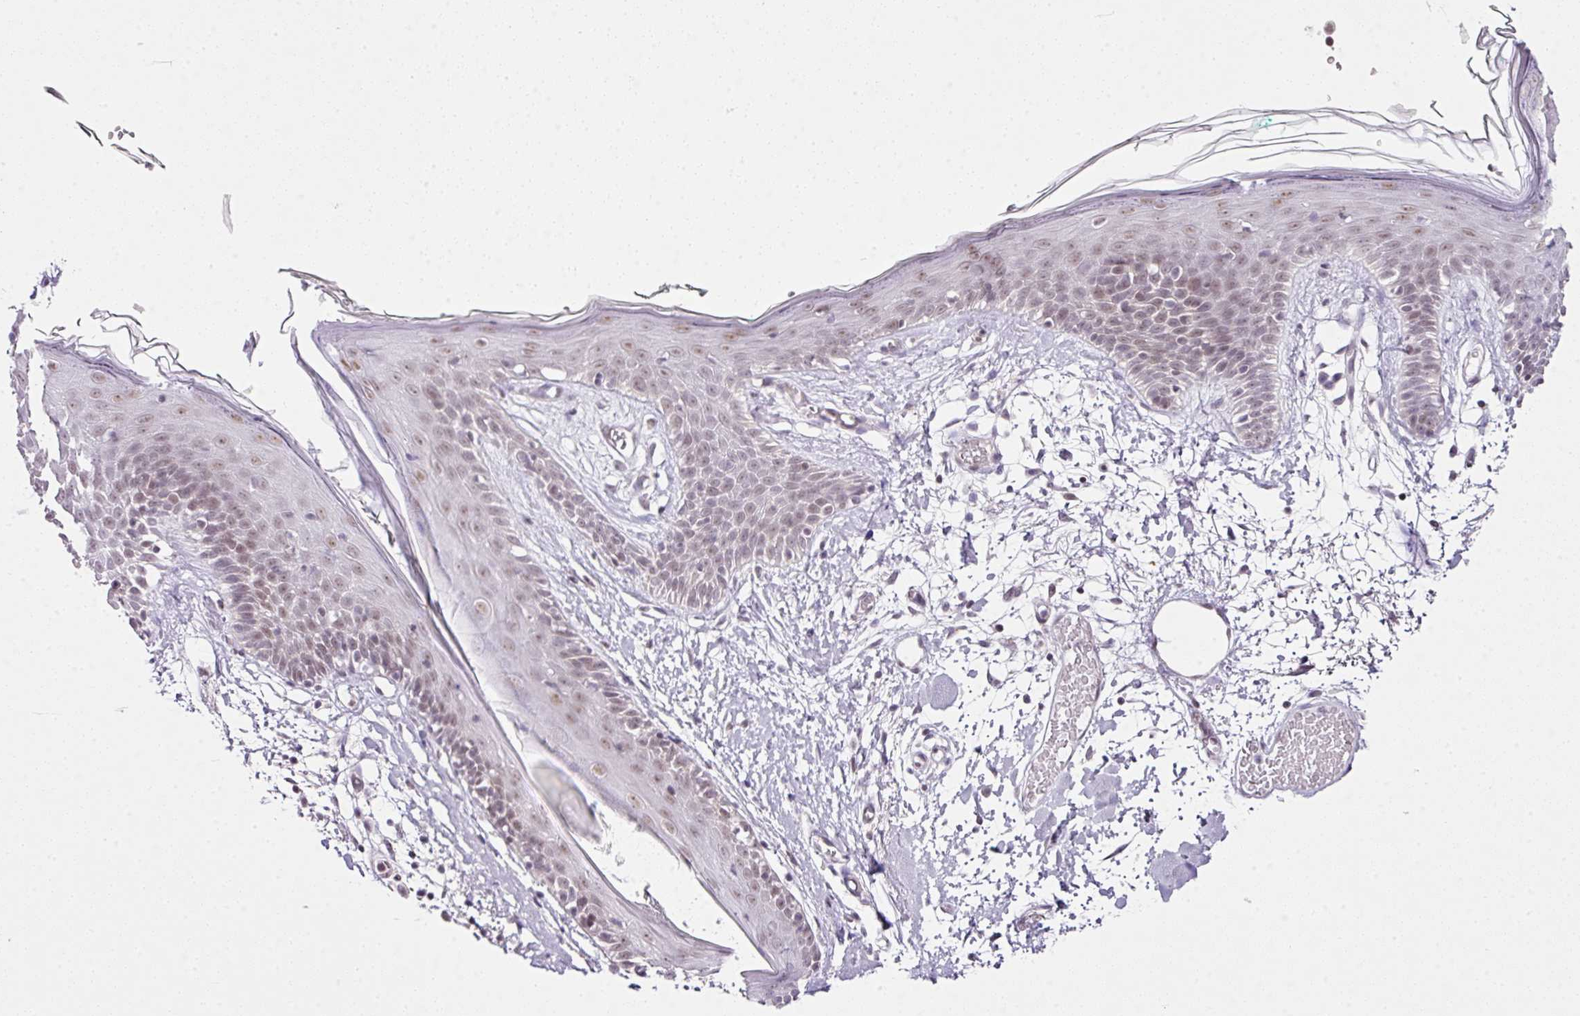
{"staining": {"intensity": "weak", "quantity": "<25%", "location": "nuclear"}, "tissue": "skin", "cell_type": "Fibroblasts", "image_type": "normal", "snomed": [{"axis": "morphology", "description": "Normal tissue, NOS"}, {"axis": "topography", "description": "Skin"}], "caption": "Fibroblasts show no significant staining in normal skin. The staining is performed using DAB (3,3'-diaminobenzidine) brown chromogen with nuclei counter-stained in using hematoxylin.", "gene": "FAM32A", "patient": {"sex": "male", "age": 79}}